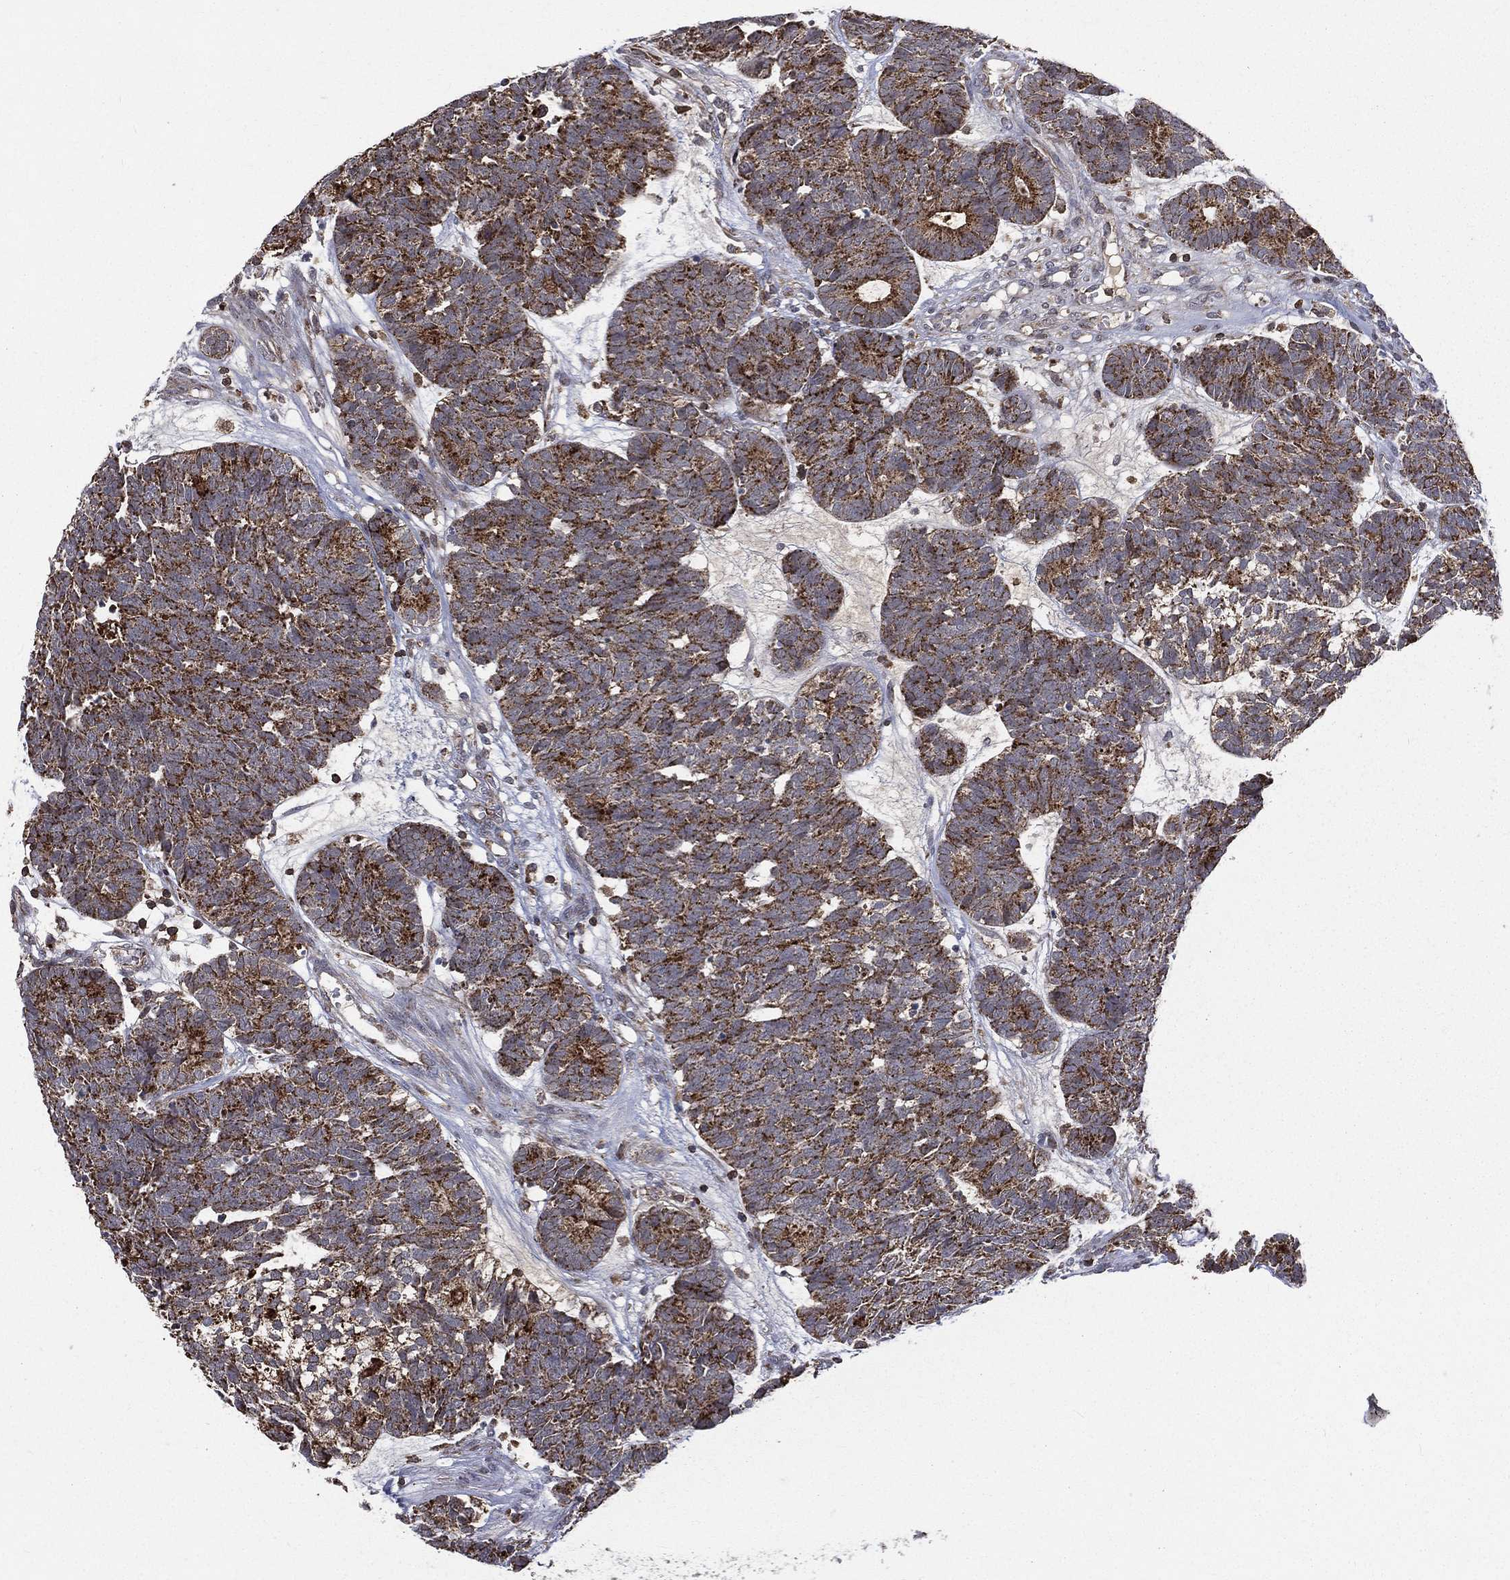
{"staining": {"intensity": "strong", "quantity": ">75%", "location": "cytoplasmic/membranous"}, "tissue": "head and neck cancer", "cell_type": "Tumor cells", "image_type": "cancer", "snomed": [{"axis": "morphology", "description": "Adenocarcinoma, NOS"}, {"axis": "topography", "description": "Head-Neck"}], "caption": "Head and neck adenocarcinoma stained for a protein demonstrates strong cytoplasmic/membranous positivity in tumor cells.", "gene": "RIN3", "patient": {"sex": "female", "age": 81}}